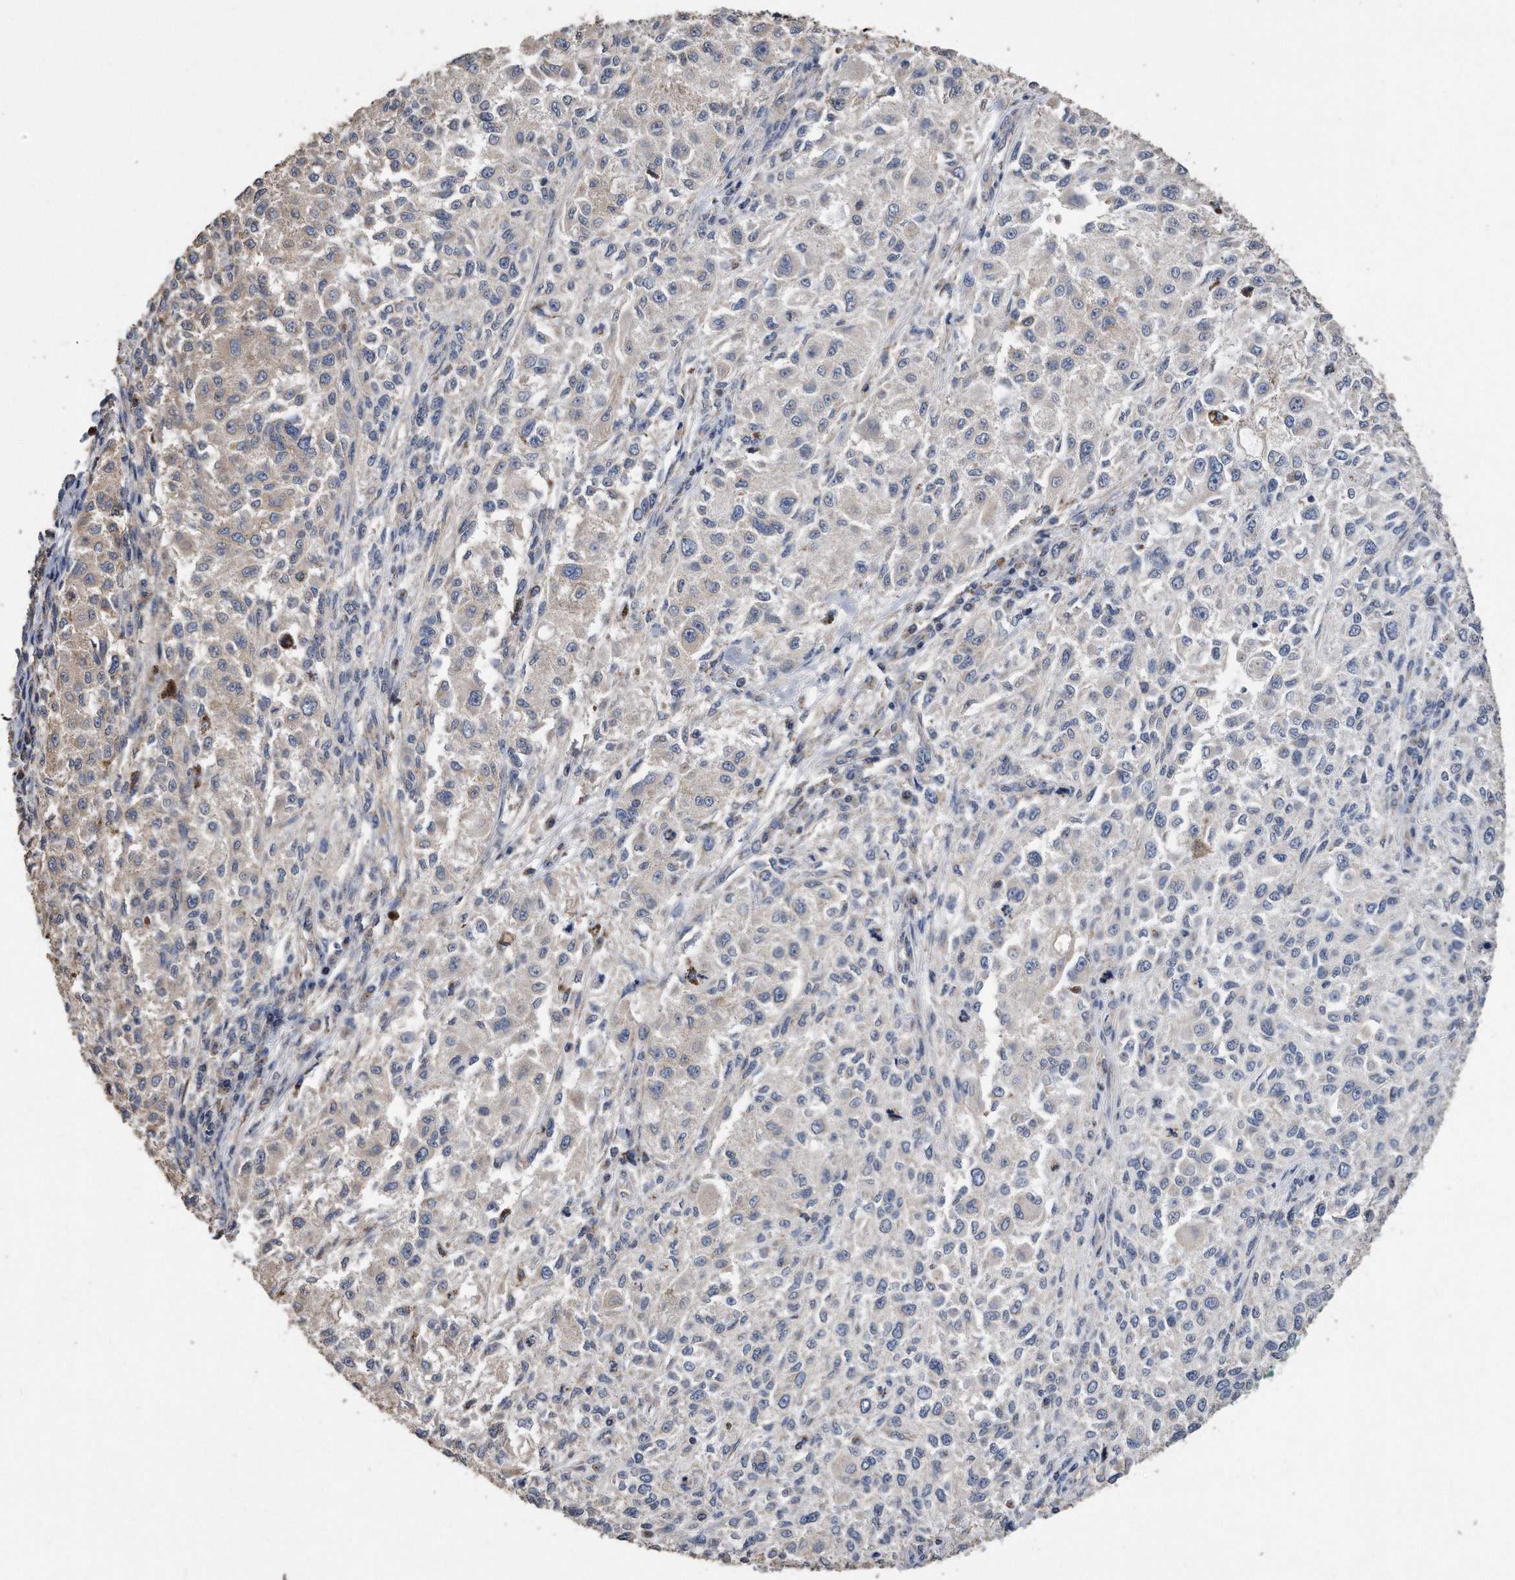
{"staining": {"intensity": "negative", "quantity": "none", "location": "none"}, "tissue": "melanoma", "cell_type": "Tumor cells", "image_type": "cancer", "snomed": [{"axis": "morphology", "description": "Necrosis, NOS"}, {"axis": "morphology", "description": "Malignant melanoma, NOS"}, {"axis": "topography", "description": "Skin"}], "caption": "Tumor cells show no significant positivity in melanoma.", "gene": "CDCP1", "patient": {"sex": "female", "age": 87}}